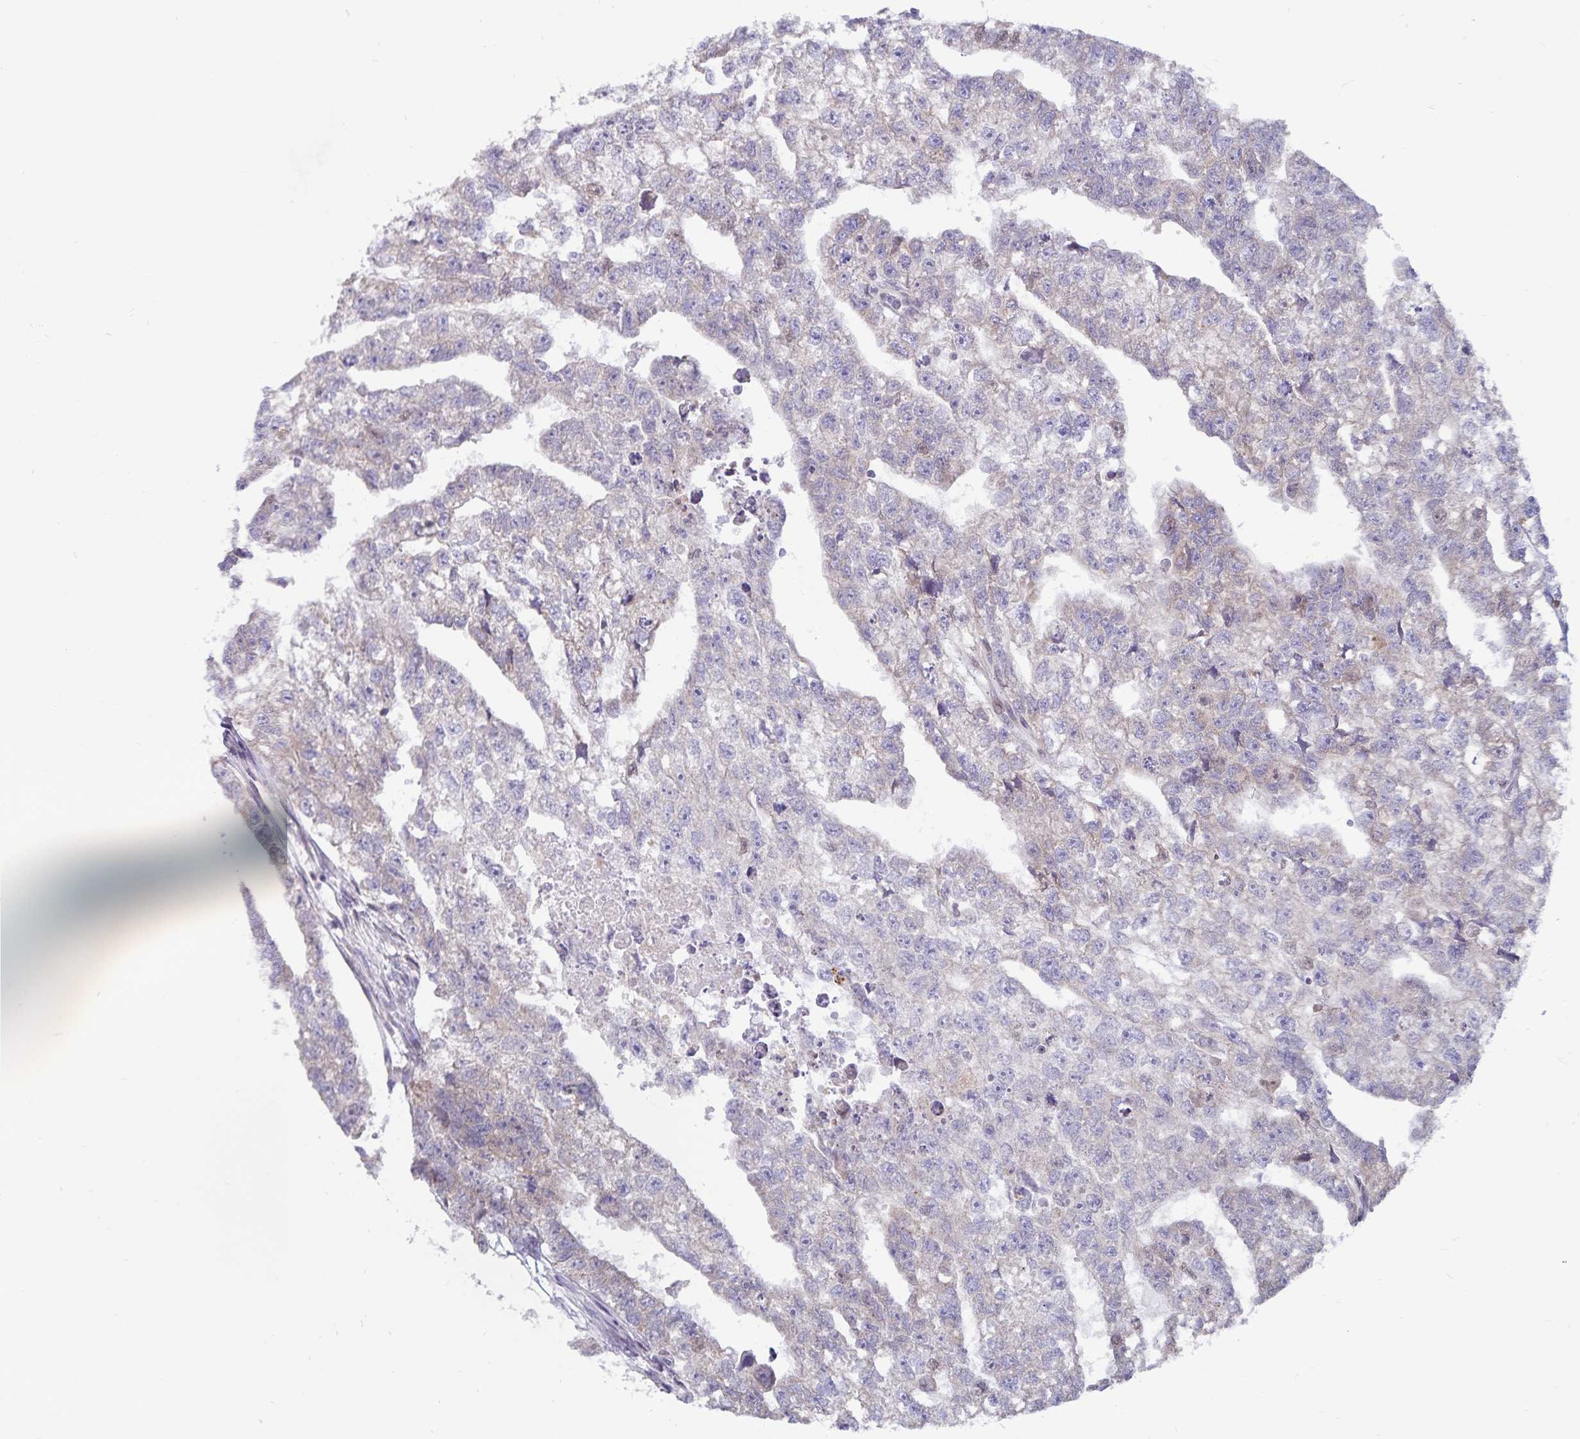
{"staining": {"intensity": "negative", "quantity": "none", "location": "none"}, "tissue": "testis cancer", "cell_type": "Tumor cells", "image_type": "cancer", "snomed": [{"axis": "morphology", "description": "Carcinoma, Embryonal, NOS"}, {"axis": "morphology", "description": "Teratoma, malignant, NOS"}, {"axis": "topography", "description": "Testis"}], "caption": "Immunohistochemistry histopathology image of neoplastic tissue: human testis cancer stained with DAB displays no significant protein positivity in tumor cells.", "gene": "ATP2A2", "patient": {"sex": "male", "age": 44}}